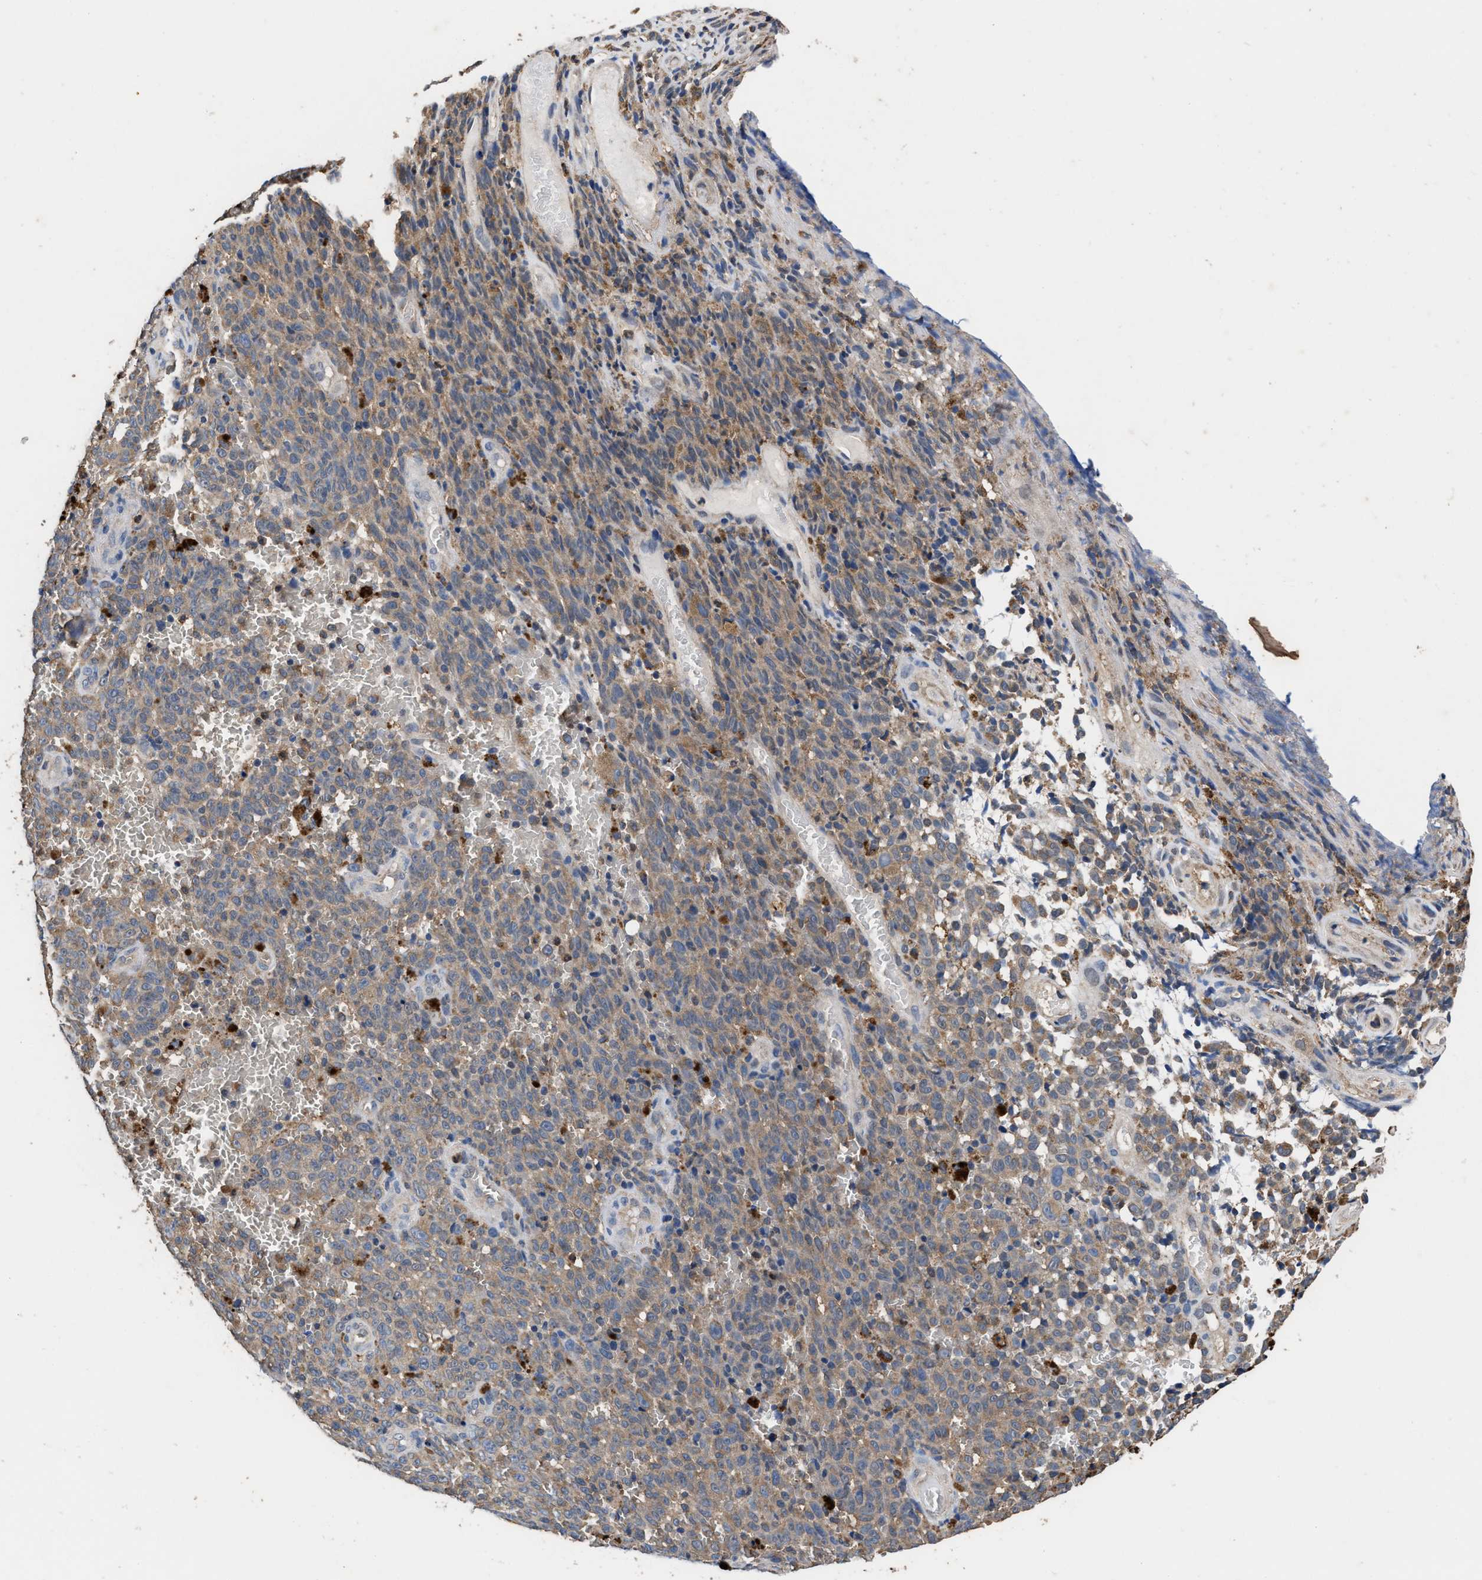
{"staining": {"intensity": "weak", "quantity": "25%-75%", "location": "cytoplasmic/membranous"}, "tissue": "melanoma", "cell_type": "Tumor cells", "image_type": "cancer", "snomed": [{"axis": "morphology", "description": "Malignant melanoma, NOS"}, {"axis": "topography", "description": "Skin"}], "caption": "Immunohistochemistry (IHC) of human melanoma displays low levels of weak cytoplasmic/membranous staining in about 25%-75% of tumor cells. The protein of interest is shown in brown color, while the nuclei are stained blue.", "gene": "ACLY", "patient": {"sex": "female", "age": 82}}